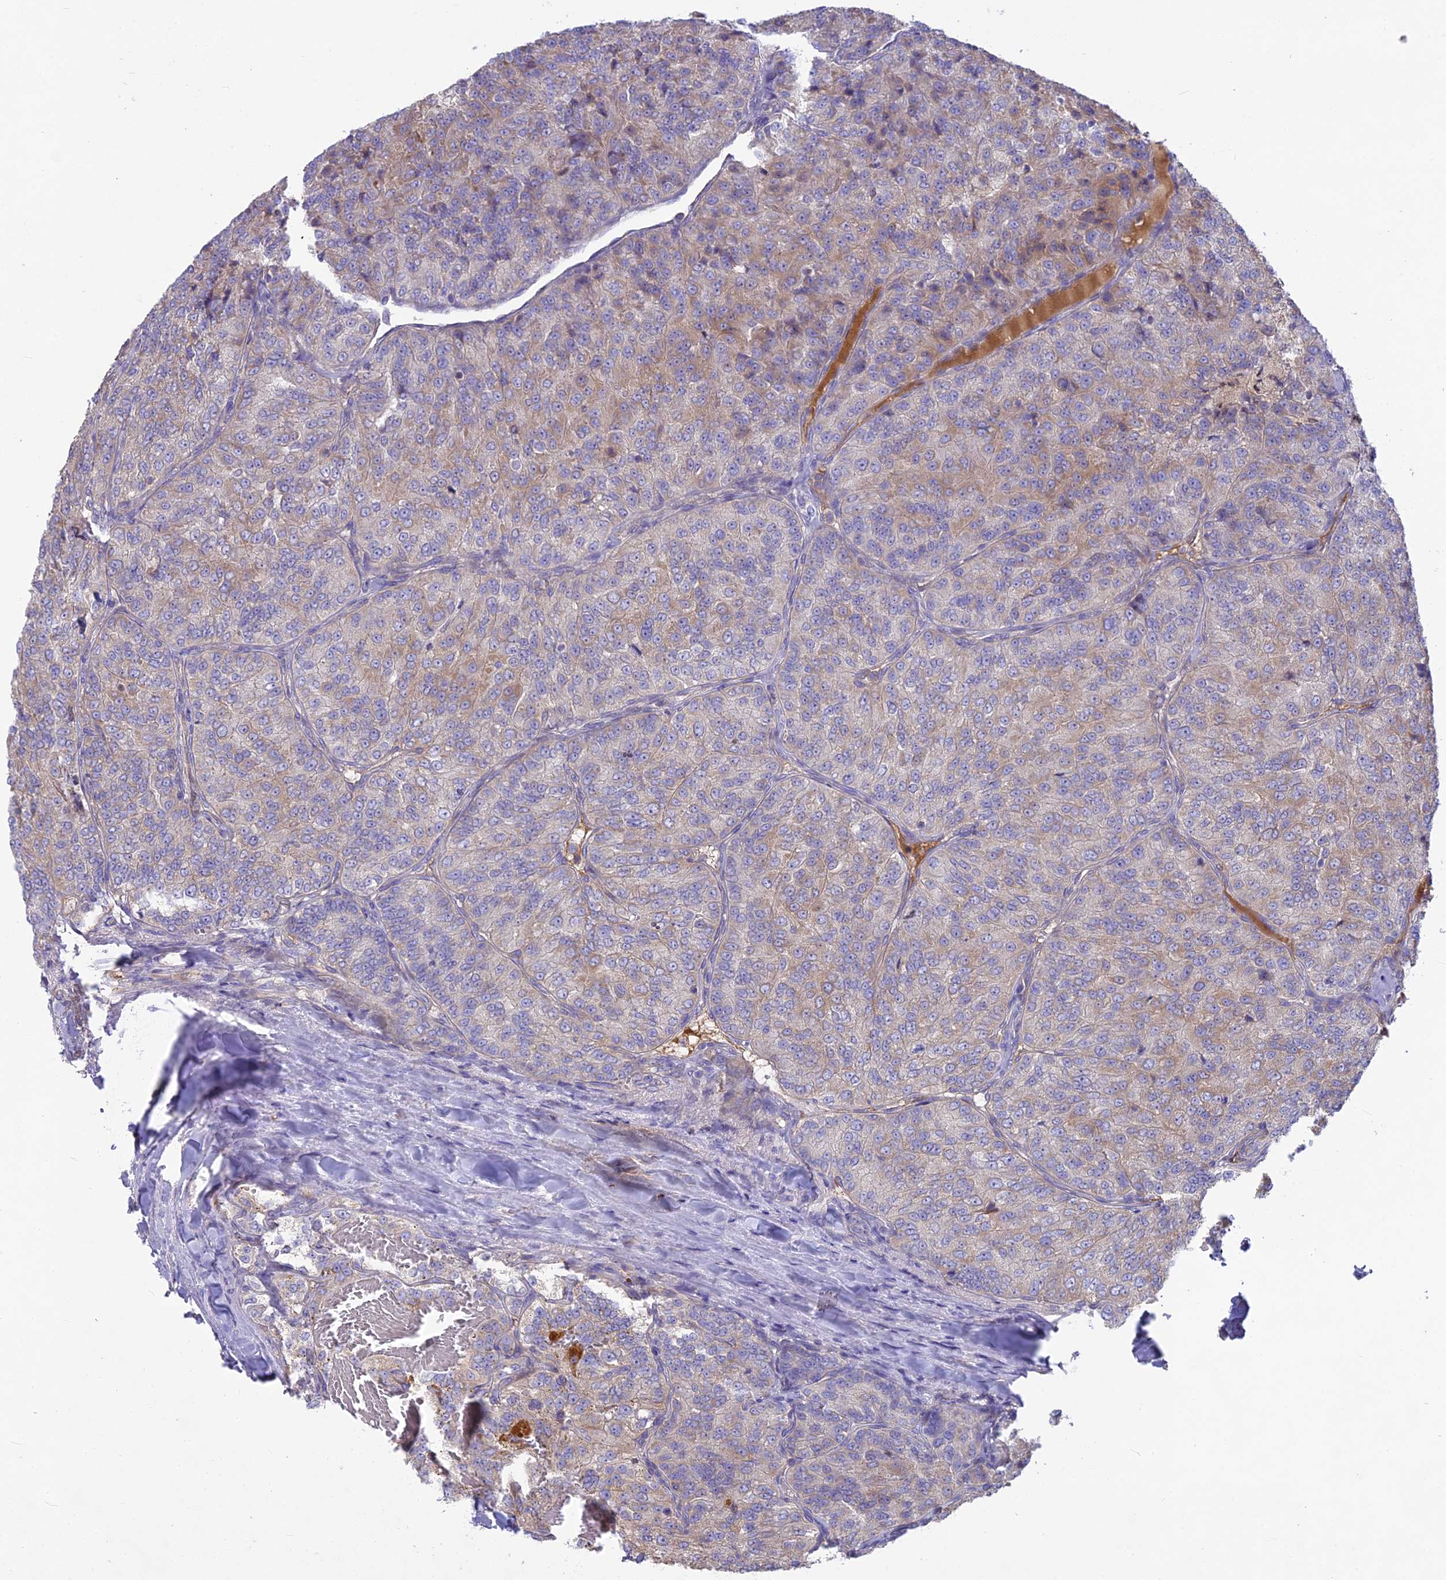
{"staining": {"intensity": "weak", "quantity": "25%-75%", "location": "cytoplasmic/membranous"}, "tissue": "renal cancer", "cell_type": "Tumor cells", "image_type": "cancer", "snomed": [{"axis": "morphology", "description": "Adenocarcinoma, NOS"}, {"axis": "topography", "description": "Kidney"}], "caption": "About 25%-75% of tumor cells in renal cancer exhibit weak cytoplasmic/membranous protein staining as visualized by brown immunohistochemical staining.", "gene": "PZP", "patient": {"sex": "female", "age": 63}}